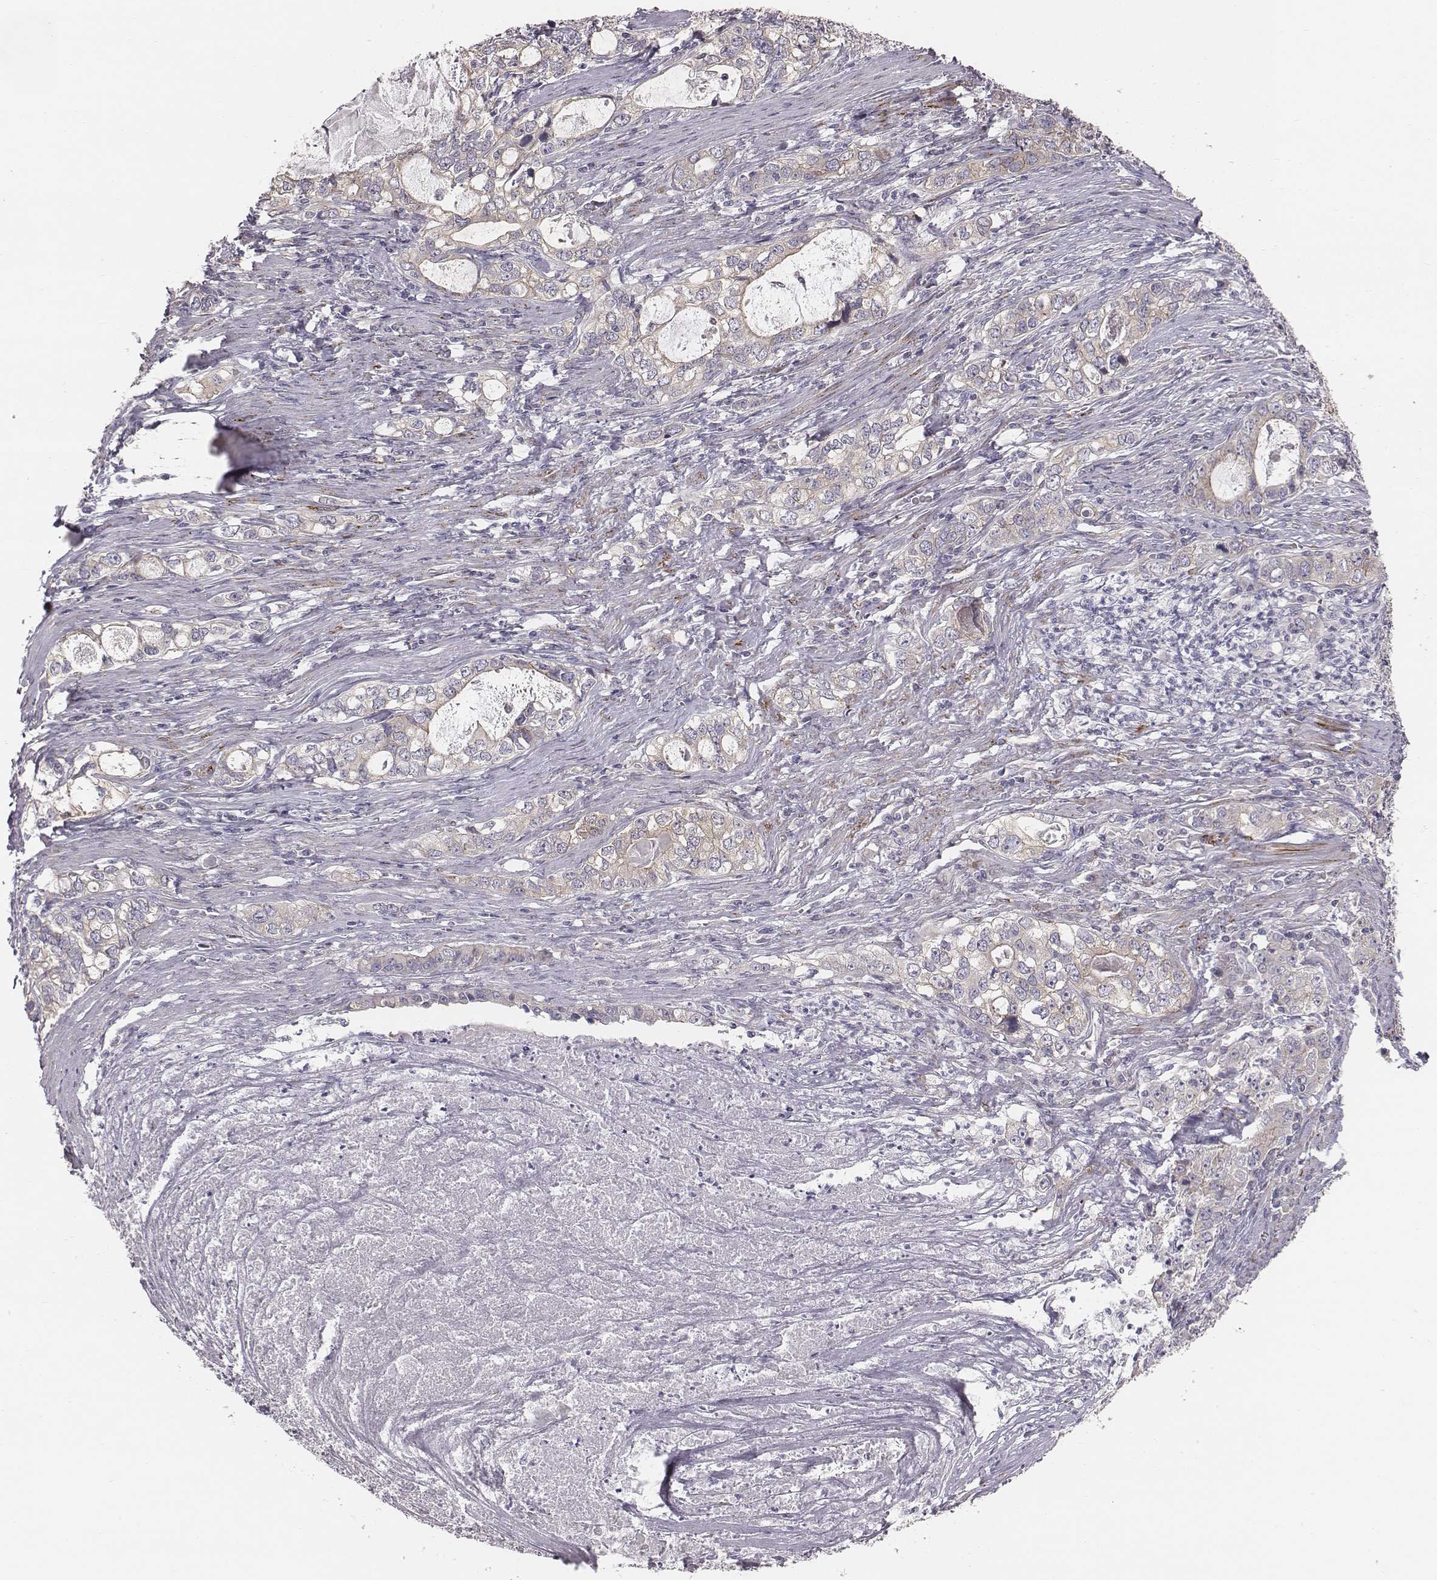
{"staining": {"intensity": "negative", "quantity": "none", "location": "none"}, "tissue": "stomach cancer", "cell_type": "Tumor cells", "image_type": "cancer", "snomed": [{"axis": "morphology", "description": "Adenocarcinoma, NOS"}, {"axis": "topography", "description": "Stomach, lower"}], "caption": "Human stomach cancer stained for a protein using immunohistochemistry exhibits no expression in tumor cells.", "gene": "PRKCZ", "patient": {"sex": "female", "age": 72}}